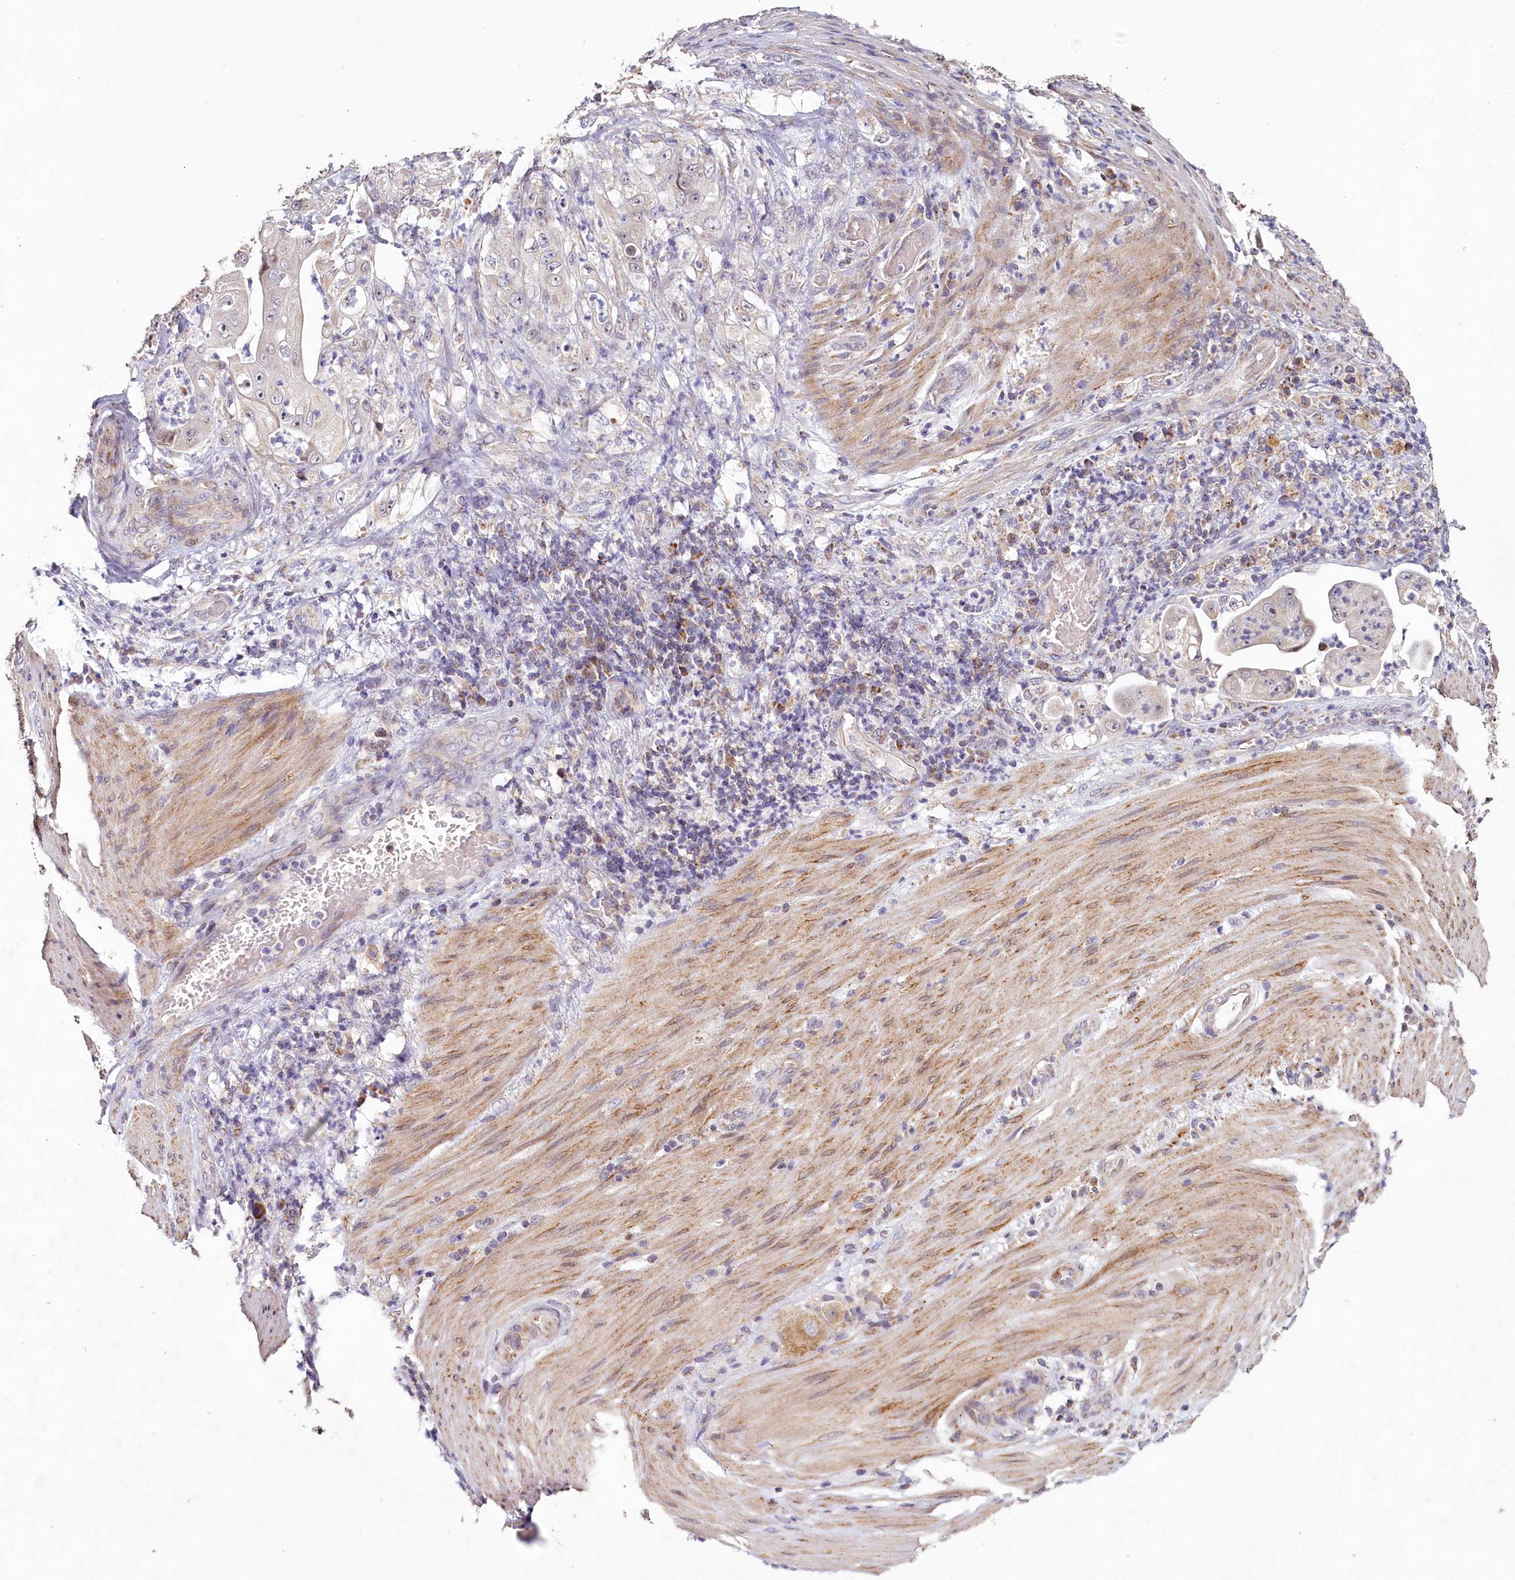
{"staining": {"intensity": "negative", "quantity": "none", "location": "none"}, "tissue": "stomach cancer", "cell_type": "Tumor cells", "image_type": "cancer", "snomed": [{"axis": "morphology", "description": "Adenocarcinoma, NOS"}, {"axis": "topography", "description": "Stomach"}], "caption": "This is an immunohistochemistry histopathology image of human stomach adenocarcinoma. There is no expression in tumor cells.", "gene": "PDE6D", "patient": {"sex": "female", "age": 73}}